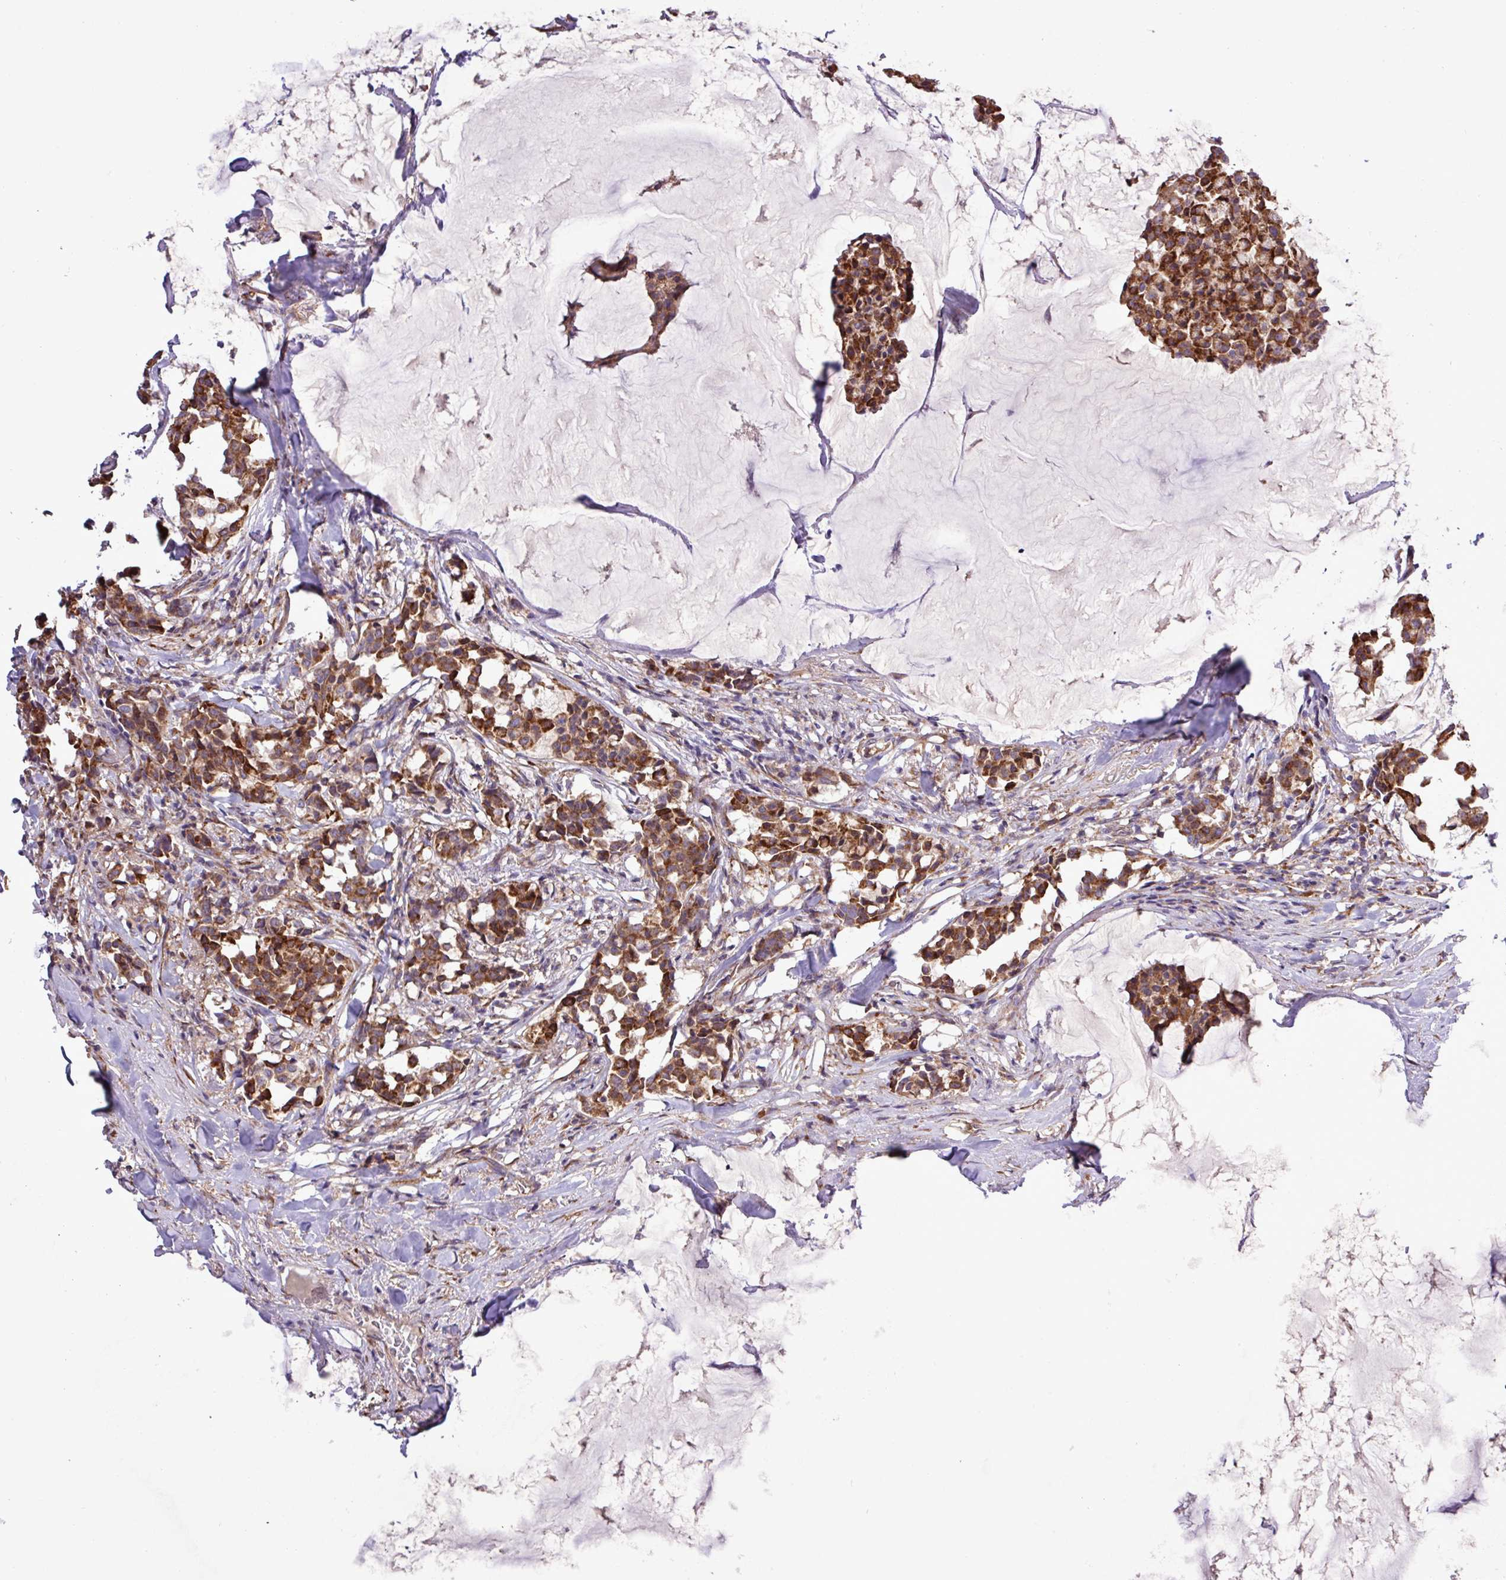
{"staining": {"intensity": "strong", "quantity": ">75%", "location": "cytoplasmic/membranous"}, "tissue": "breast cancer", "cell_type": "Tumor cells", "image_type": "cancer", "snomed": [{"axis": "morphology", "description": "Duct carcinoma"}, {"axis": "topography", "description": "Breast"}], "caption": "Strong cytoplasmic/membranous expression for a protein is identified in approximately >75% of tumor cells of breast invasive ductal carcinoma using IHC.", "gene": "MEGF6", "patient": {"sex": "female", "age": 93}}